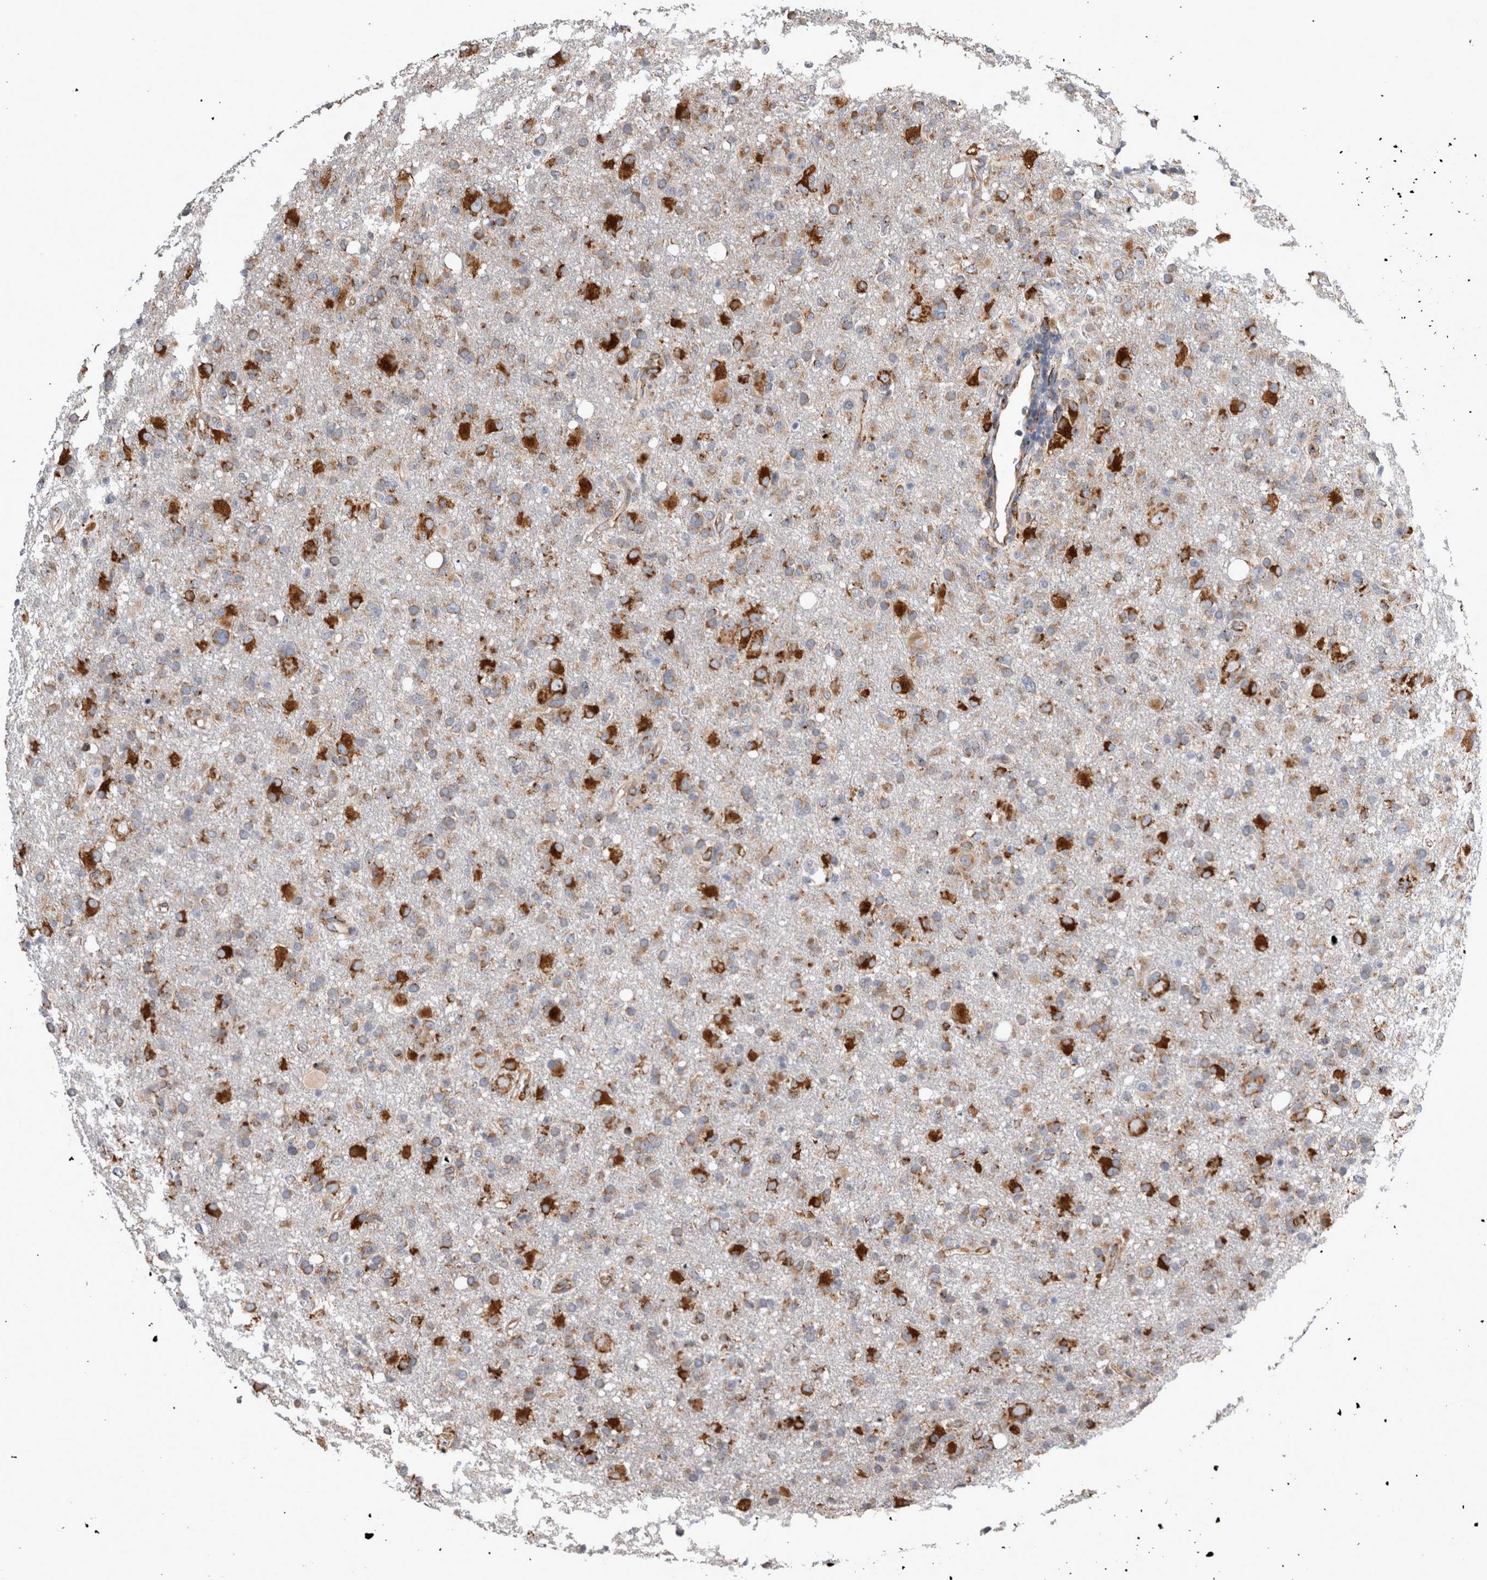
{"staining": {"intensity": "moderate", "quantity": ">75%", "location": "cytoplasmic/membranous"}, "tissue": "glioma", "cell_type": "Tumor cells", "image_type": "cancer", "snomed": [{"axis": "morphology", "description": "Glioma, malignant, High grade"}, {"axis": "topography", "description": "Brain"}], "caption": "Immunohistochemistry of malignant high-grade glioma shows medium levels of moderate cytoplasmic/membranous positivity in about >75% of tumor cells. (DAB = brown stain, brightfield microscopy at high magnification).", "gene": "FHIP2B", "patient": {"sex": "female", "age": 57}}